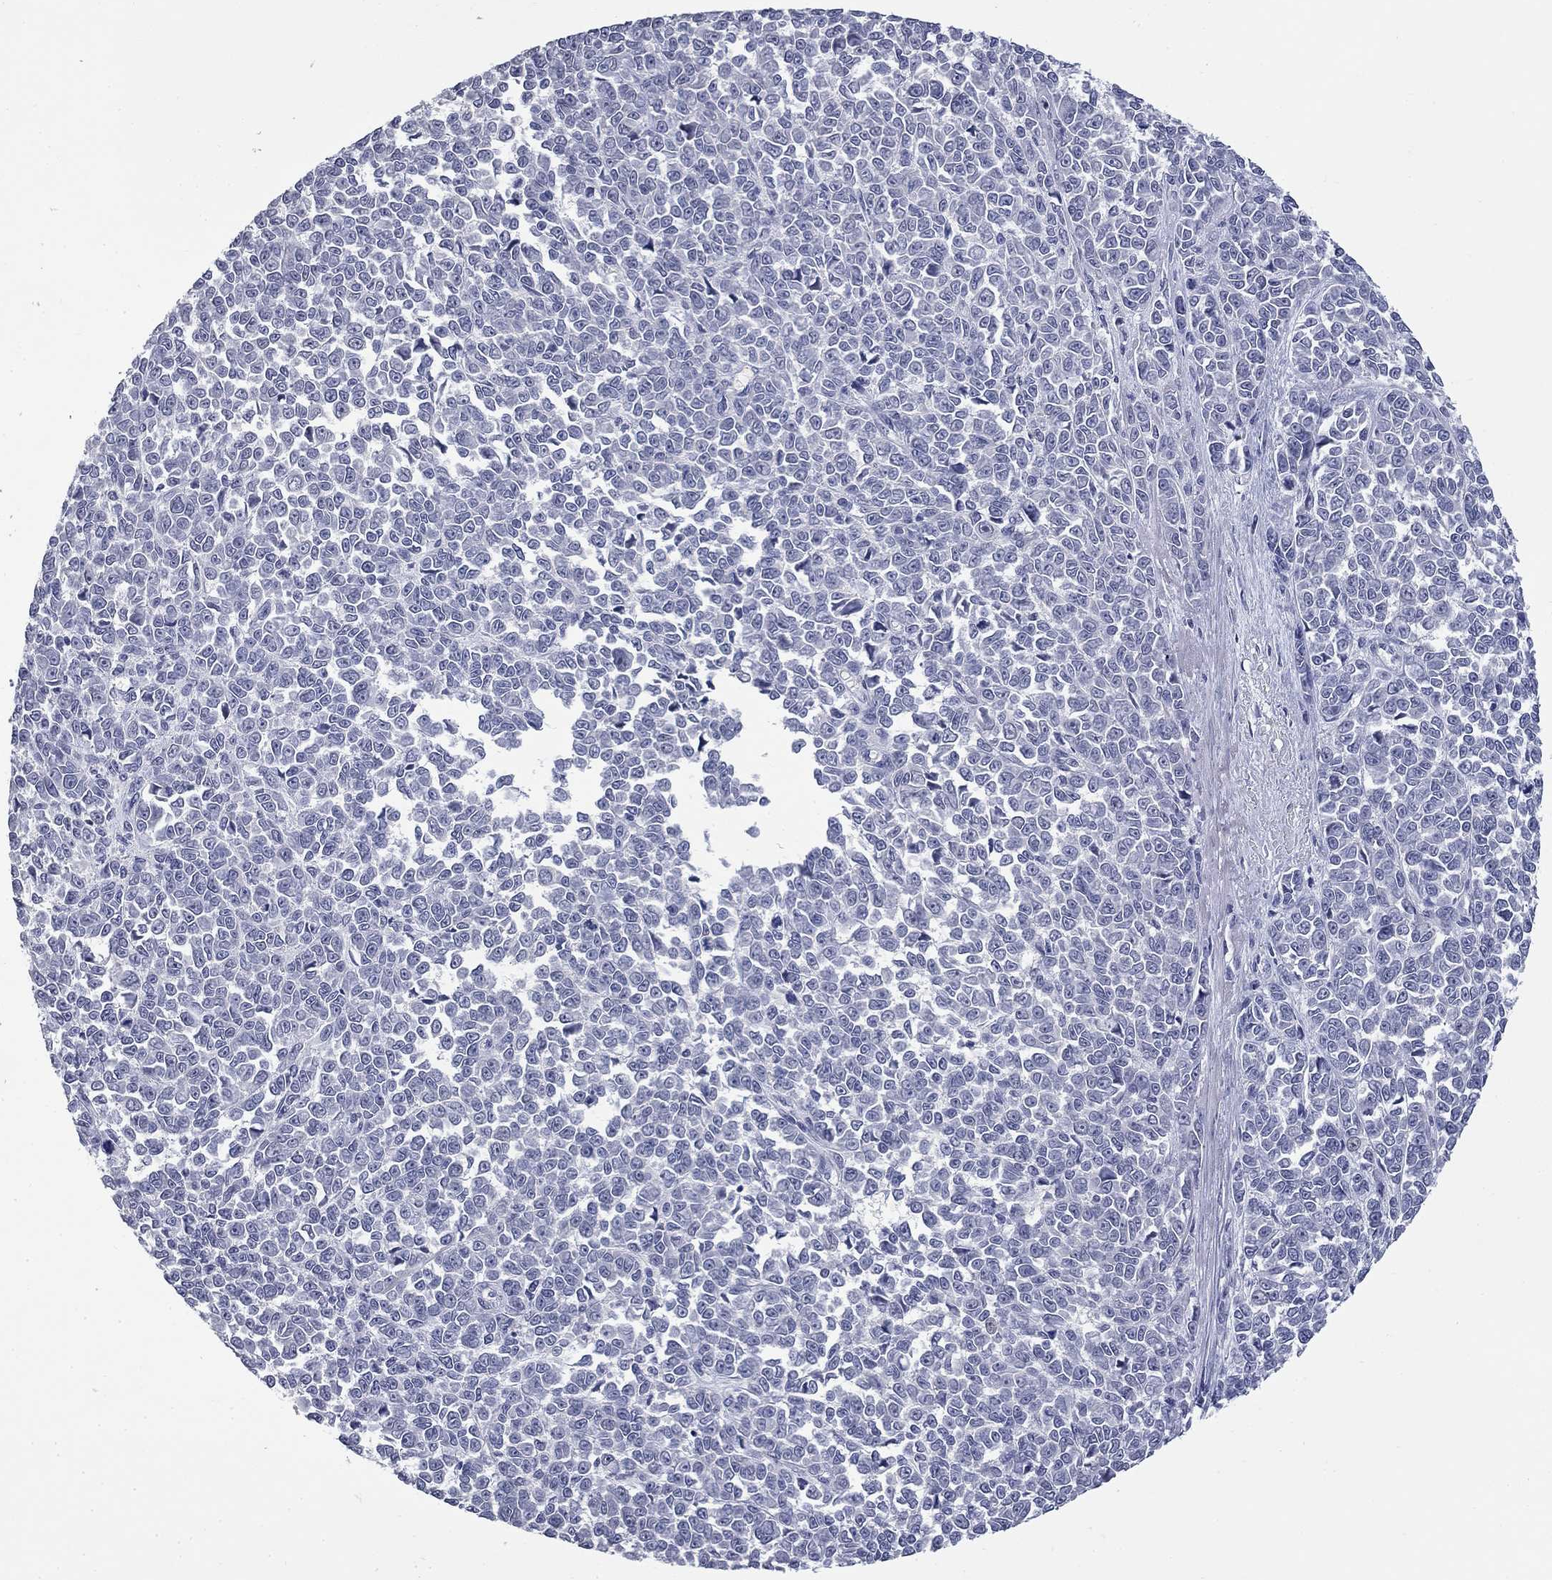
{"staining": {"intensity": "negative", "quantity": "none", "location": "none"}, "tissue": "melanoma", "cell_type": "Tumor cells", "image_type": "cancer", "snomed": [{"axis": "morphology", "description": "Malignant melanoma, NOS"}, {"axis": "topography", "description": "Skin"}], "caption": "A high-resolution micrograph shows immunohistochemistry staining of melanoma, which demonstrates no significant positivity in tumor cells. (Stains: DAB immunohistochemistry (IHC) with hematoxylin counter stain, Microscopy: brightfield microscopy at high magnification).", "gene": "SLC51A", "patient": {"sex": "female", "age": 95}}